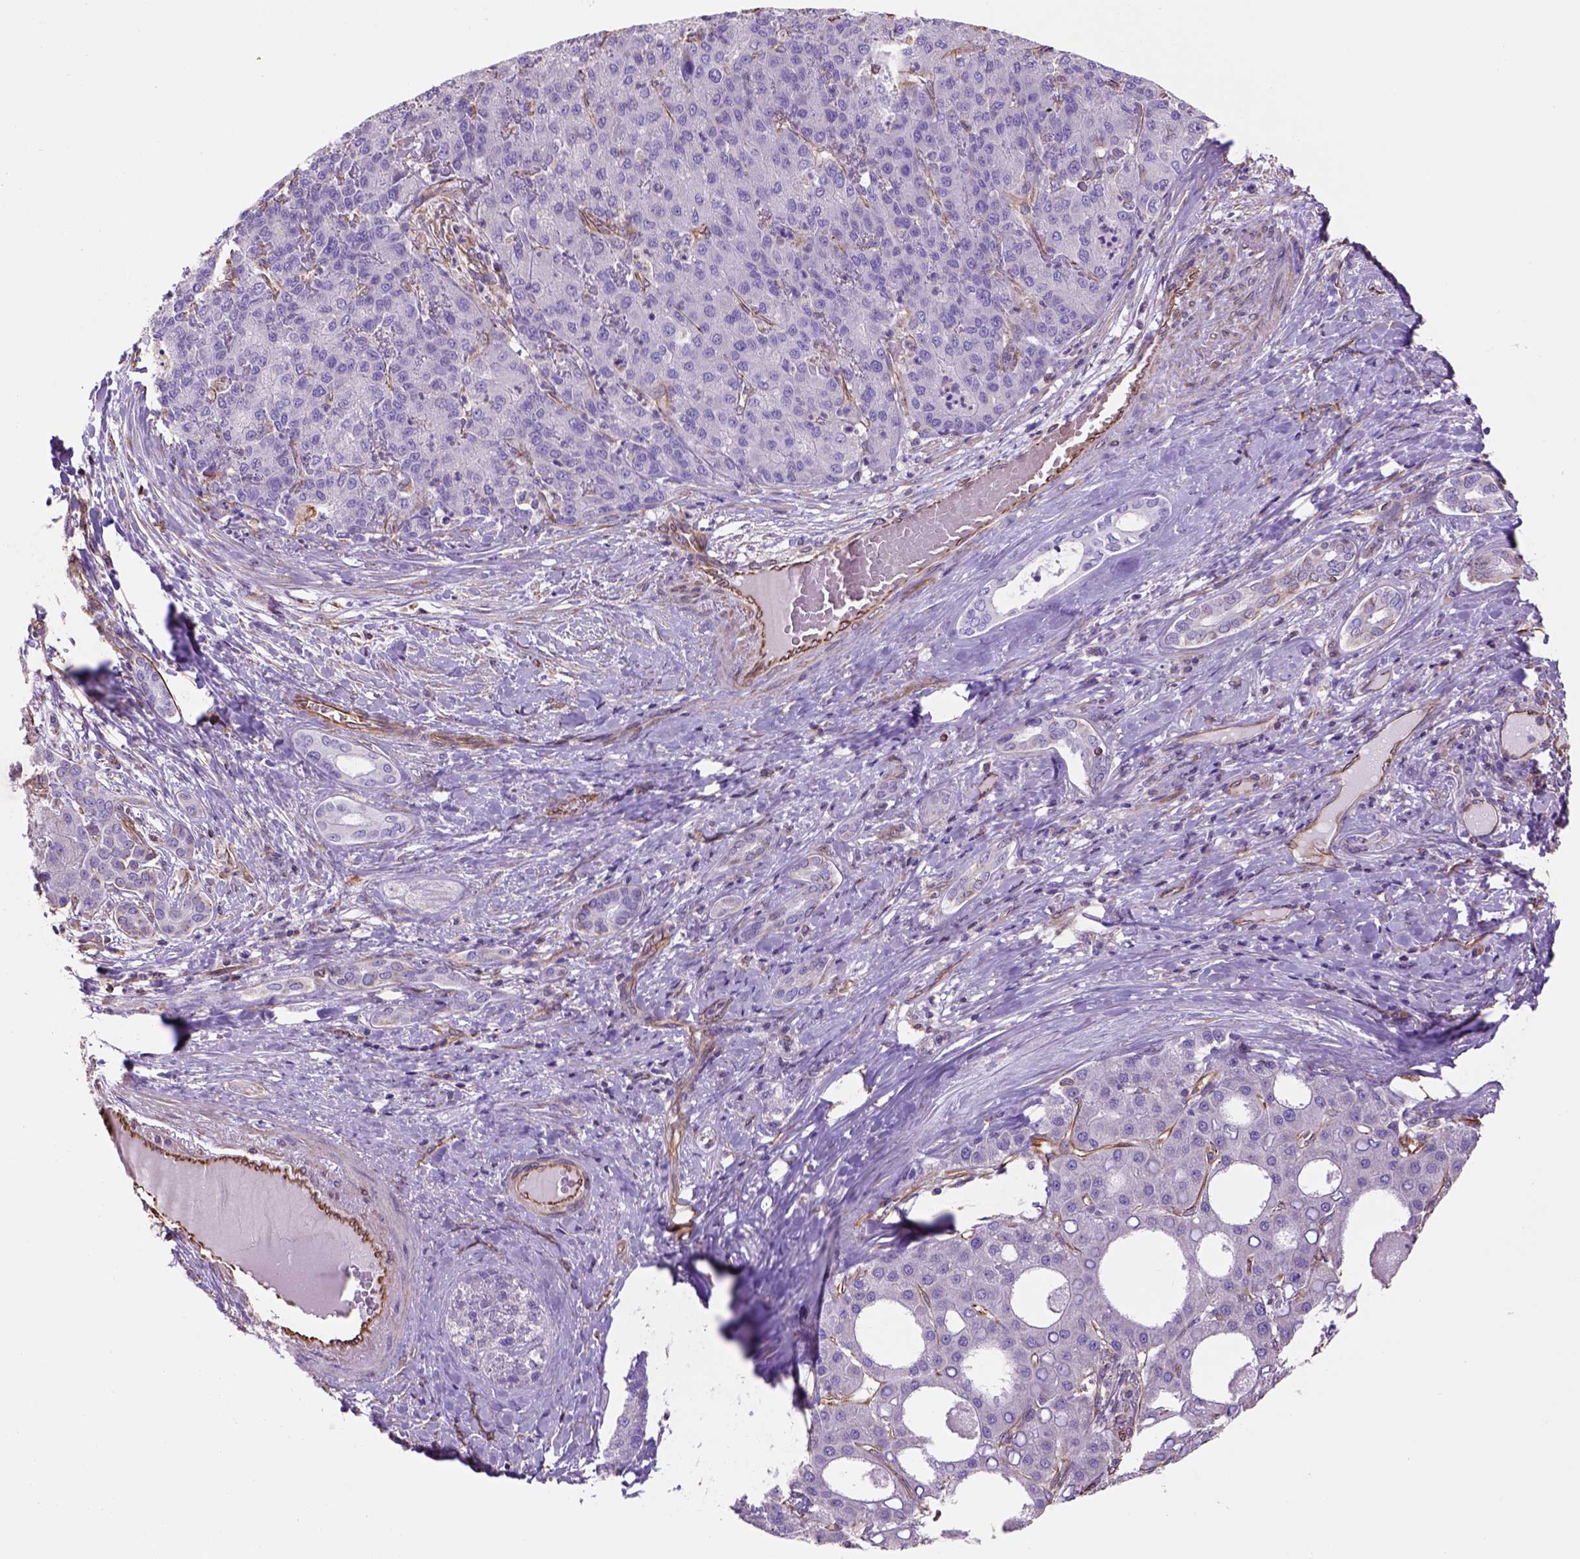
{"staining": {"intensity": "negative", "quantity": "none", "location": "none"}, "tissue": "liver cancer", "cell_type": "Tumor cells", "image_type": "cancer", "snomed": [{"axis": "morphology", "description": "Carcinoma, Hepatocellular, NOS"}, {"axis": "topography", "description": "Liver"}], "caption": "The image reveals no staining of tumor cells in liver cancer (hepatocellular carcinoma). (DAB immunohistochemistry (IHC) with hematoxylin counter stain).", "gene": "ZZZ3", "patient": {"sex": "male", "age": 65}}